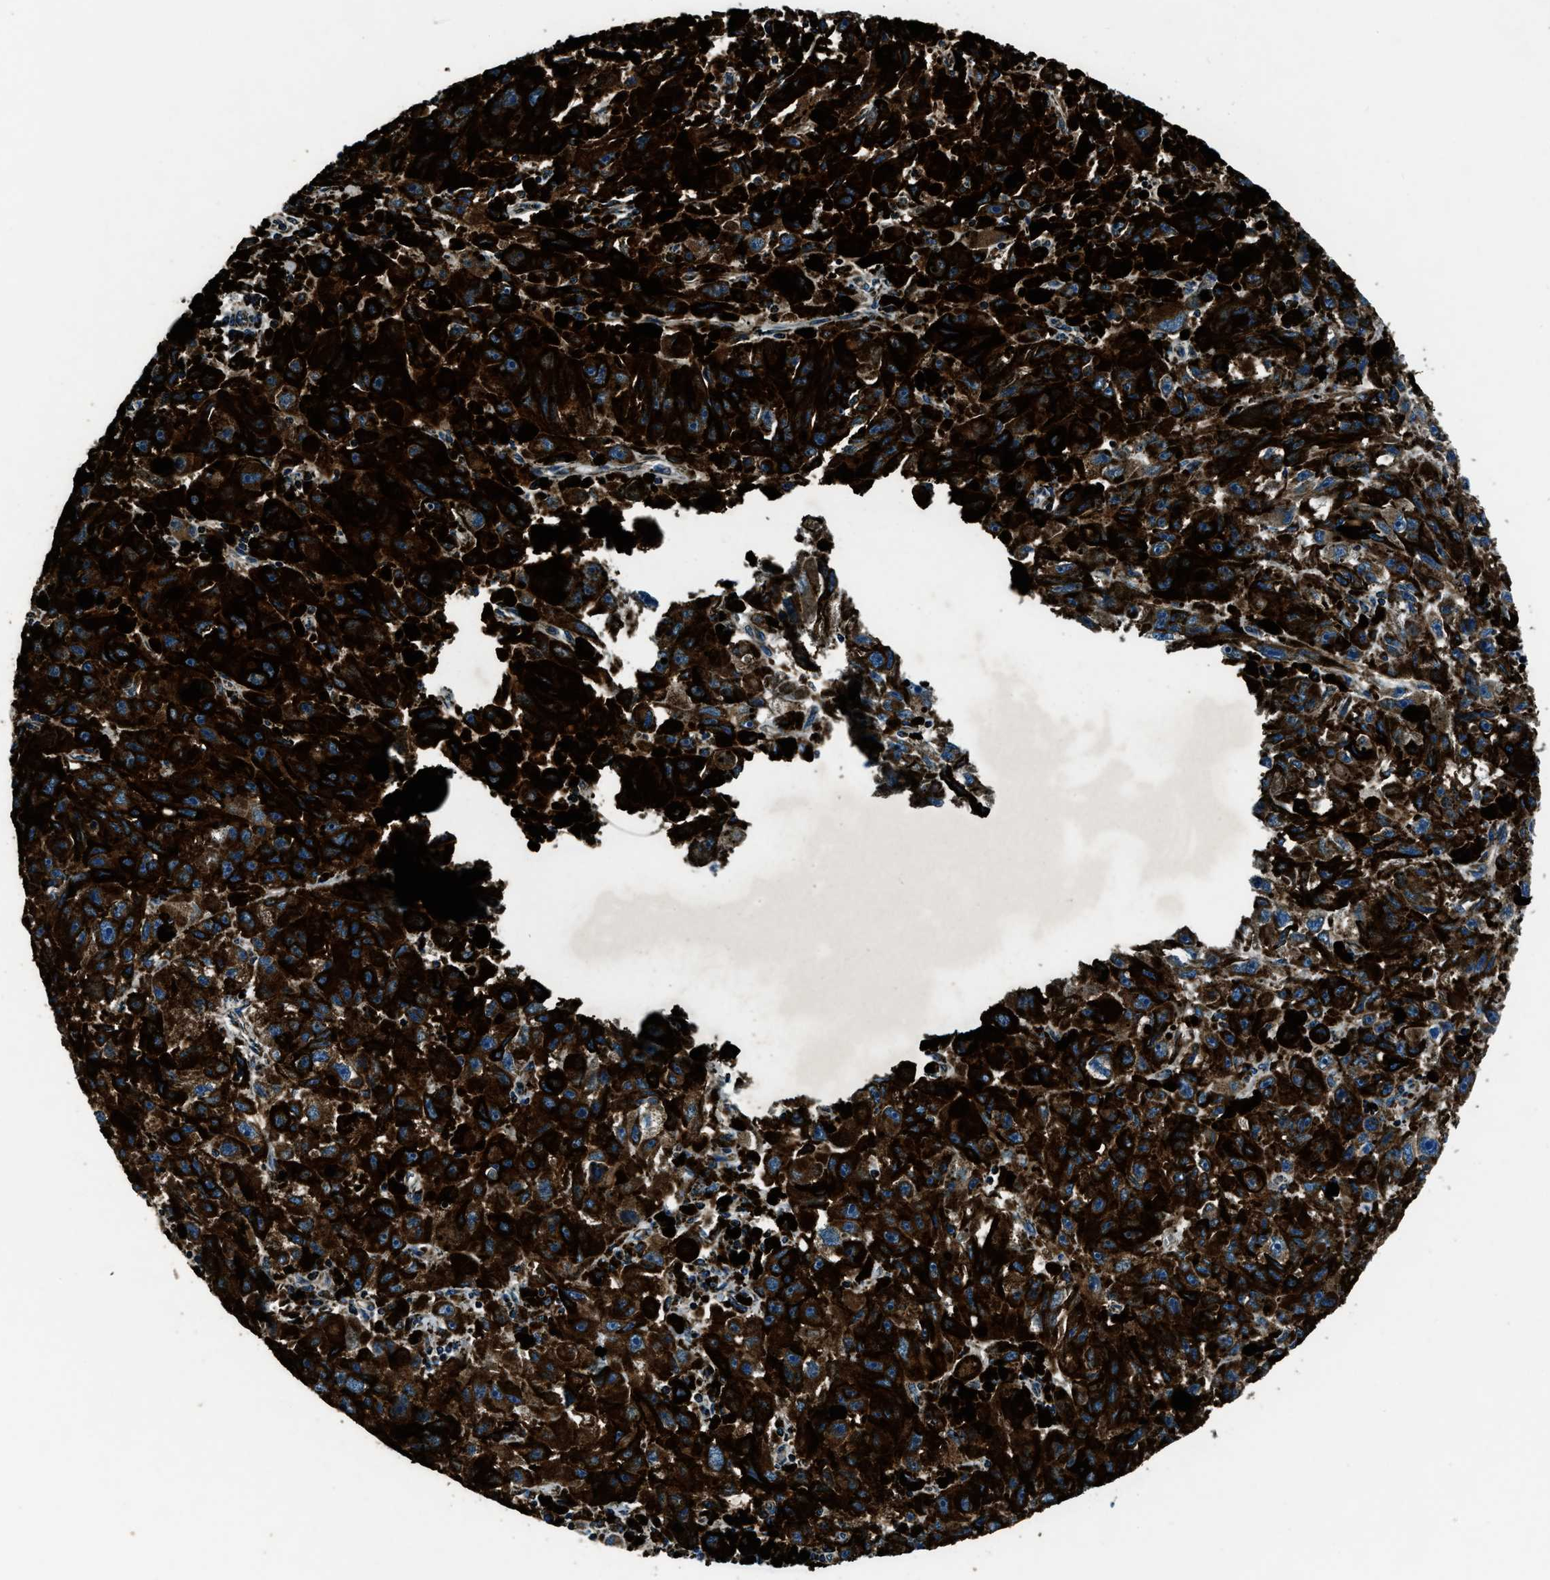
{"staining": {"intensity": "strong", "quantity": ">75%", "location": "cytoplasmic/membranous"}, "tissue": "melanoma", "cell_type": "Tumor cells", "image_type": "cancer", "snomed": [{"axis": "morphology", "description": "Malignant melanoma, NOS"}, {"axis": "topography", "description": "Skin"}], "caption": "IHC histopathology image of neoplastic tissue: malignant melanoma stained using immunohistochemistry (IHC) exhibits high levels of strong protein expression localized specifically in the cytoplasmic/membranous of tumor cells, appearing as a cytoplasmic/membranous brown color.", "gene": "OGDH", "patient": {"sex": "female", "age": 104}}